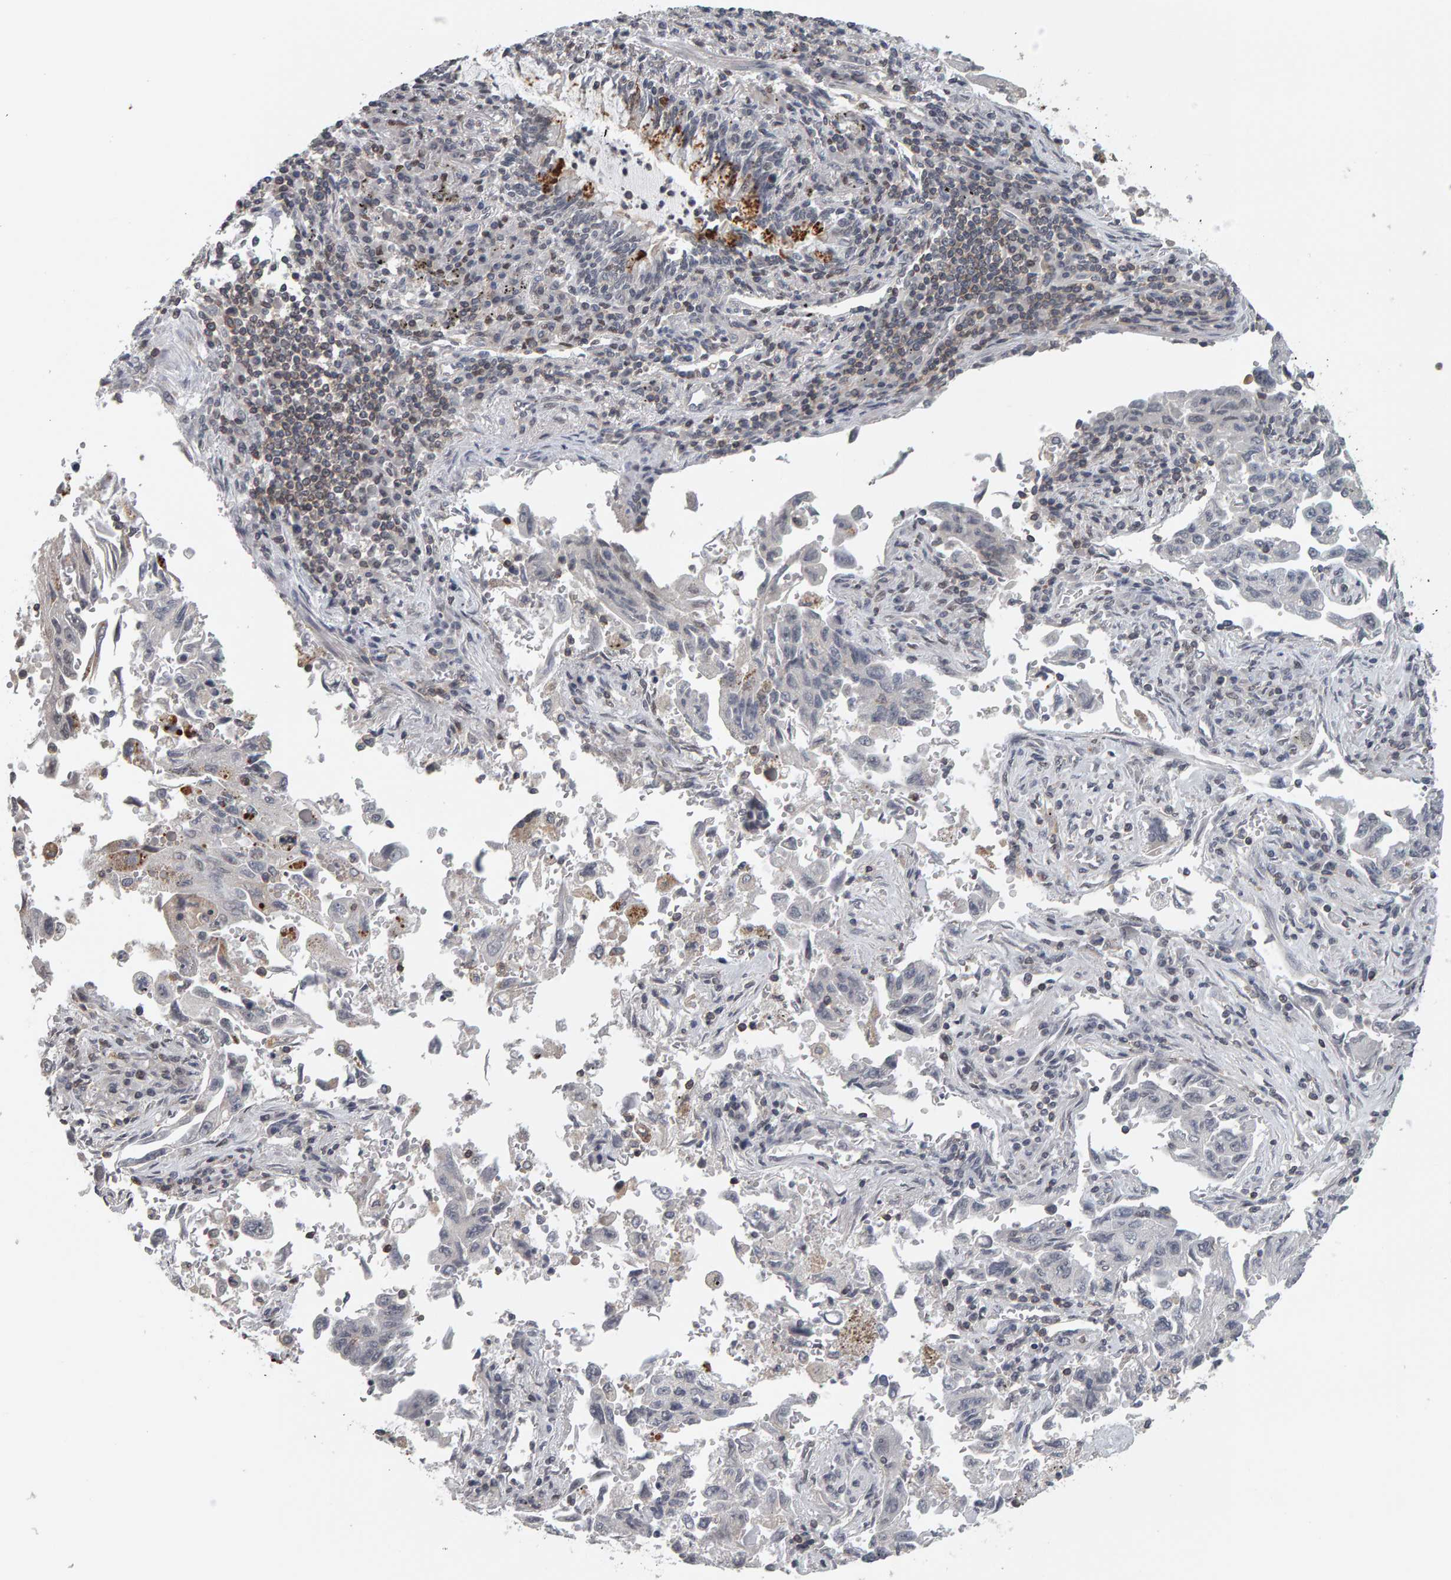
{"staining": {"intensity": "negative", "quantity": "none", "location": "none"}, "tissue": "lung cancer", "cell_type": "Tumor cells", "image_type": "cancer", "snomed": [{"axis": "morphology", "description": "Adenocarcinoma, NOS"}, {"axis": "topography", "description": "Lung"}], "caption": "Immunohistochemical staining of human lung cancer (adenocarcinoma) exhibits no significant staining in tumor cells. (Brightfield microscopy of DAB (3,3'-diaminobenzidine) immunohistochemistry (IHC) at high magnification).", "gene": "TEFM", "patient": {"sex": "female", "age": 51}}